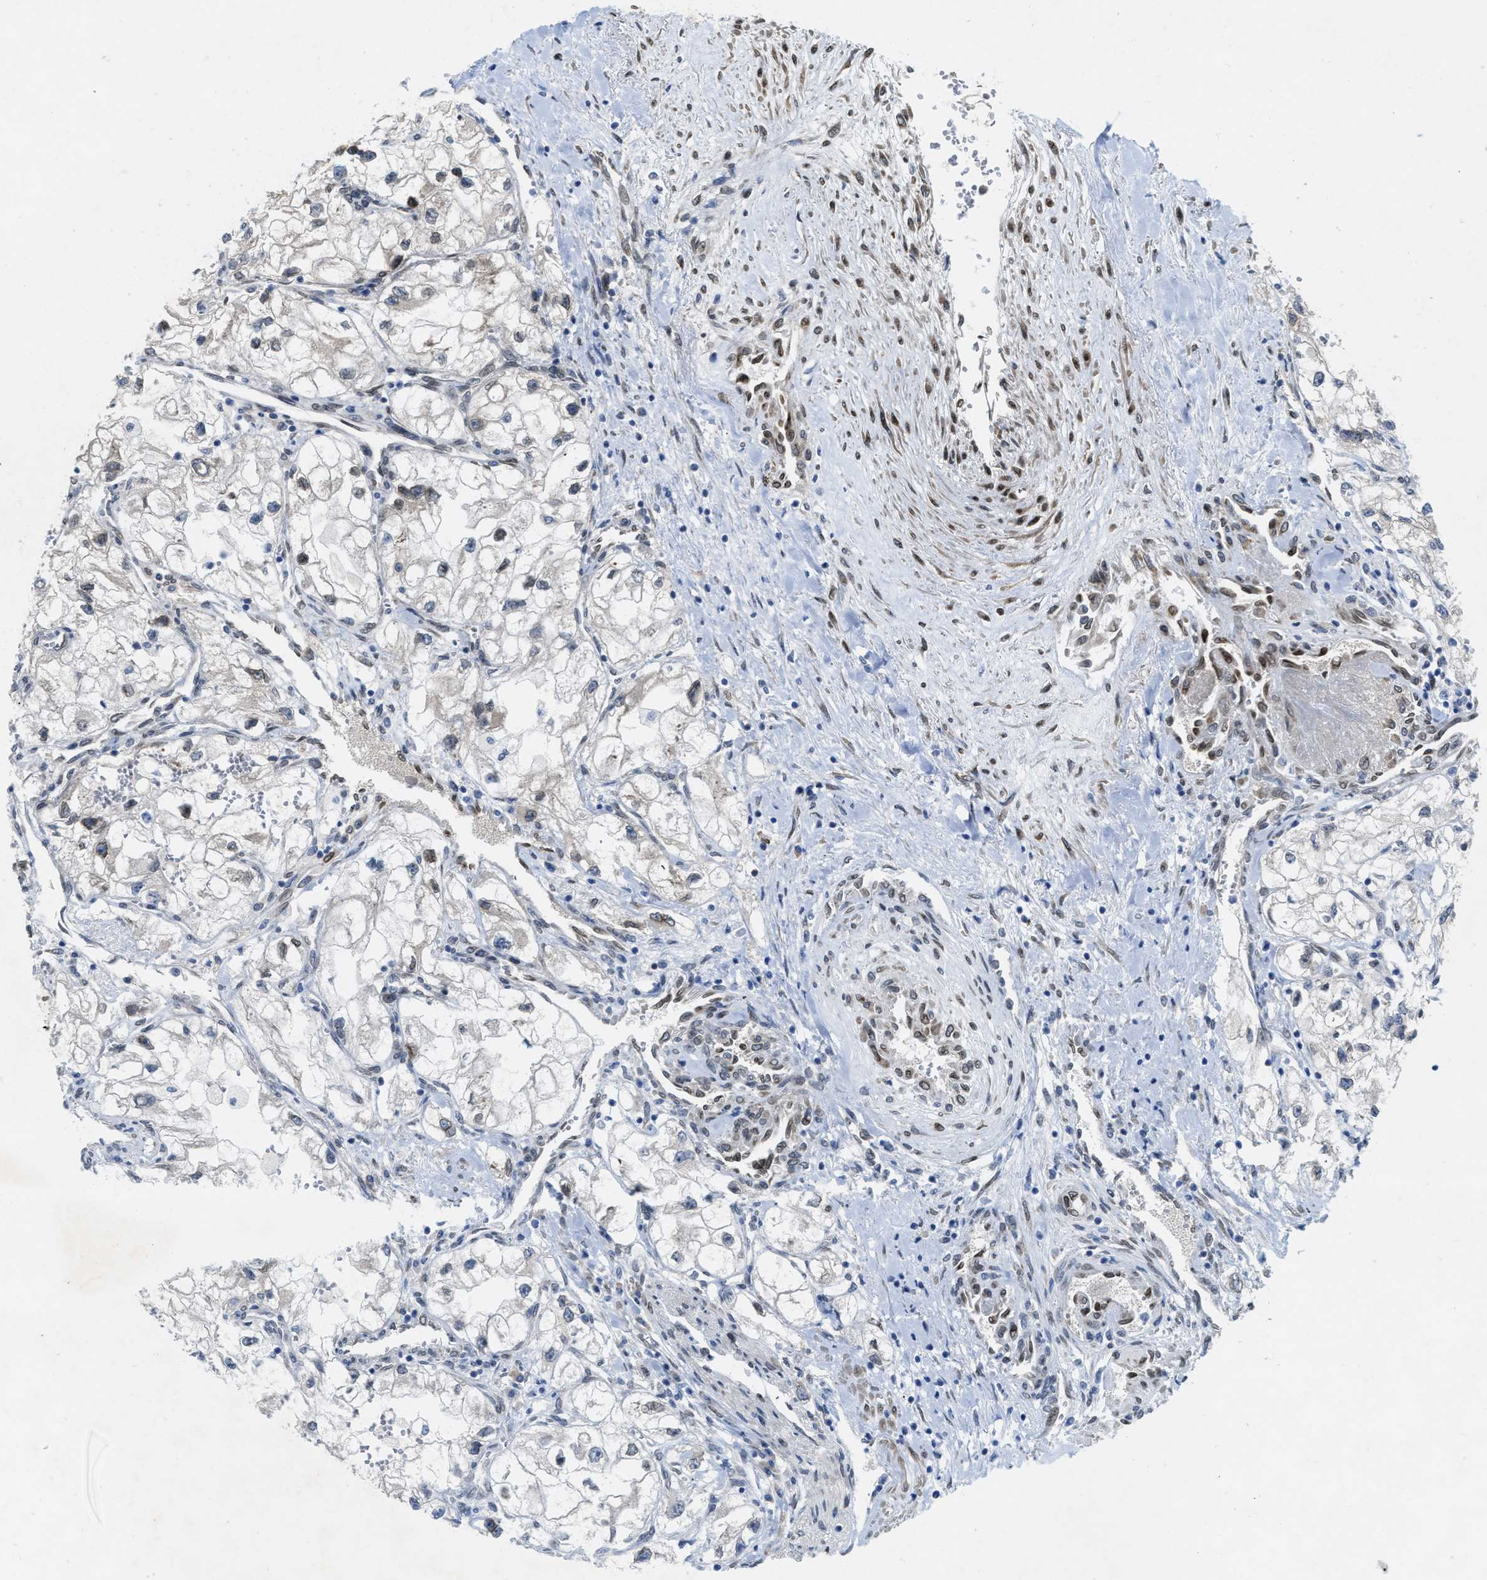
{"staining": {"intensity": "weak", "quantity": "<25%", "location": "cytoplasmic/membranous"}, "tissue": "renal cancer", "cell_type": "Tumor cells", "image_type": "cancer", "snomed": [{"axis": "morphology", "description": "Adenocarcinoma, NOS"}, {"axis": "topography", "description": "Kidney"}], "caption": "An image of human renal adenocarcinoma is negative for staining in tumor cells.", "gene": "EIF2AK3", "patient": {"sex": "female", "age": 70}}